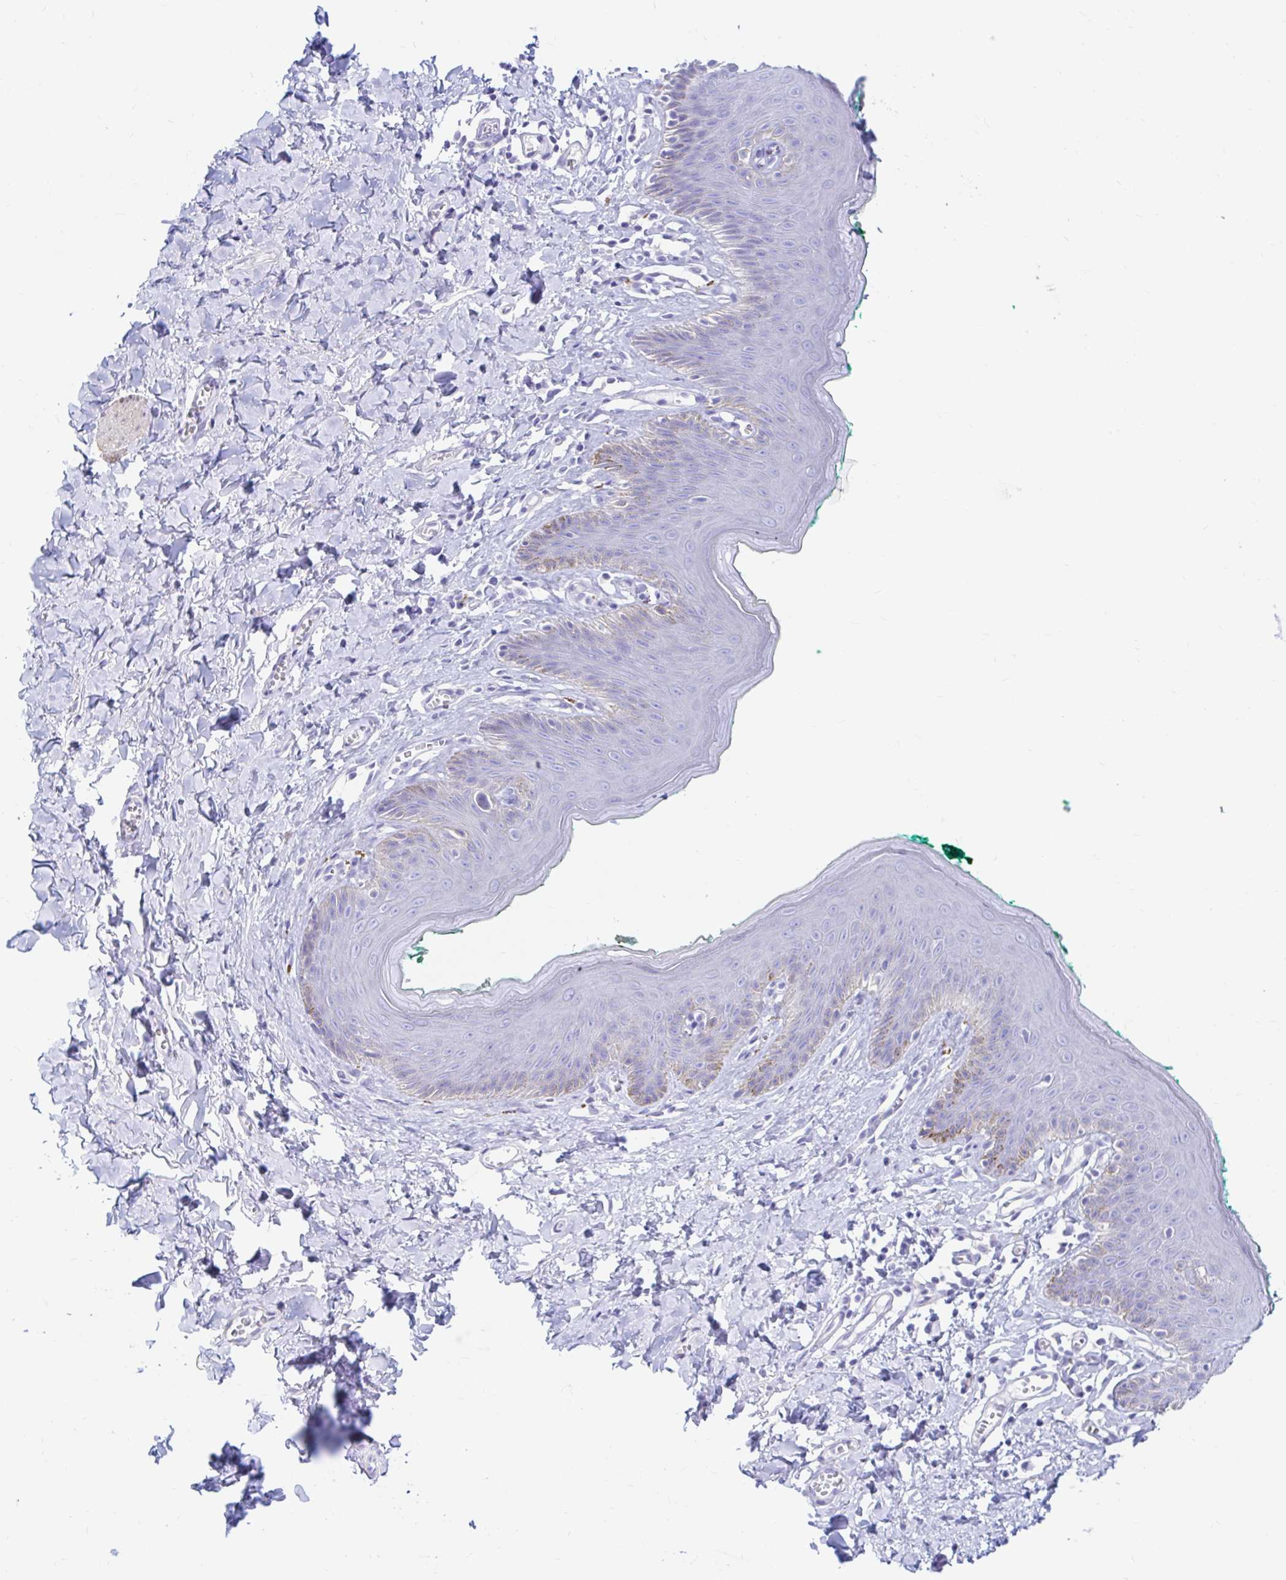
{"staining": {"intensity": "weak", "quantity": "<25%", "location": "cytoplasmic/membranous"}, "tissue": "skin", "cell_type": "Epidermal cells", "image_type": "normal", "snomed": [{"axis": "morphology", "description": "Normal tissue, NOS"}, {"axis": "topography", "description": "Vulva"}, {"axis": "topography", "description": "Peripheral nerve tissue"}], "caption": "Epidermal cells are negative for brown protein staining in benign skin. (DAB (3,3'-diaminobenzidine) immunohistochemistry, high magnification).", "gene": "PPP1R1B", "patient": {"sex": "female", "age": 66}}